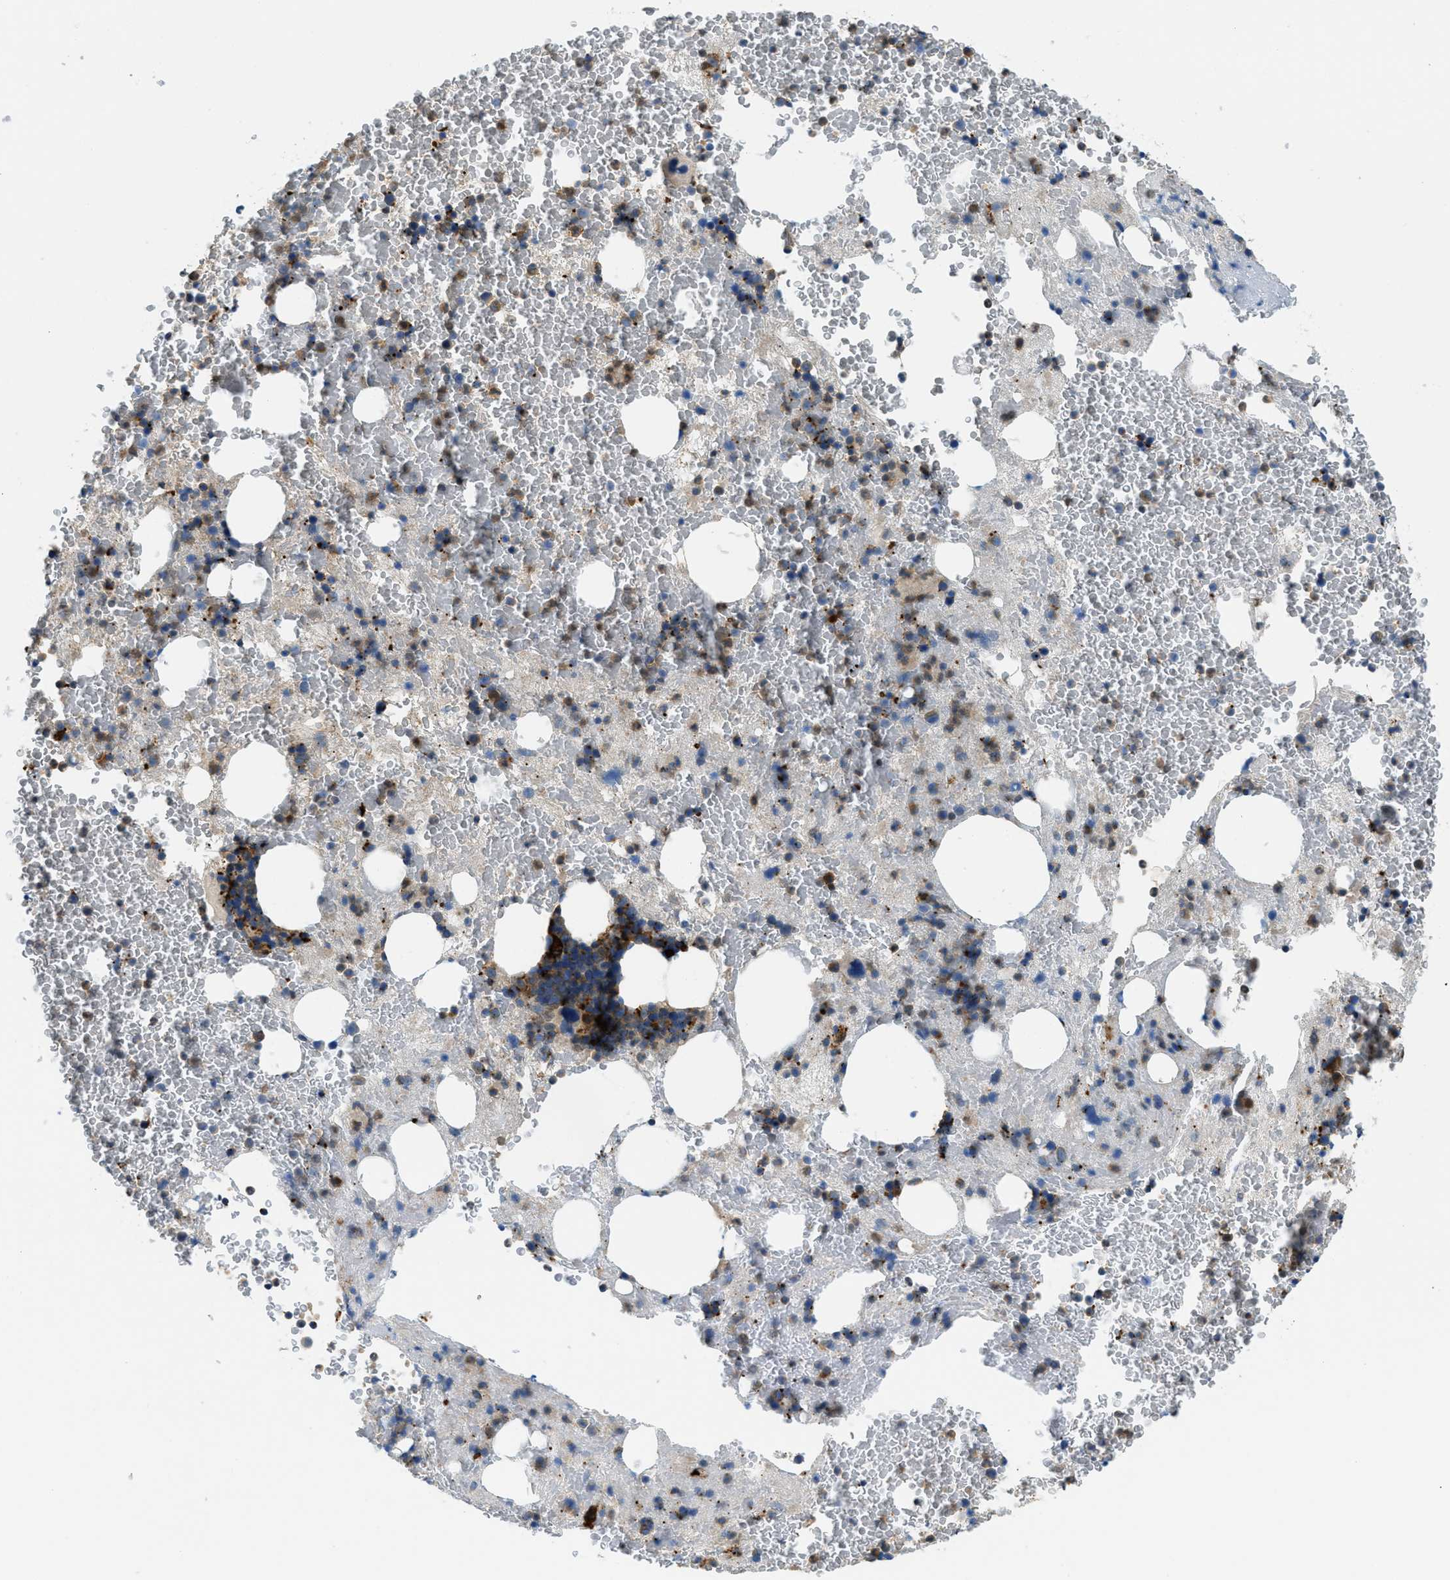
{"staining": {"intensity": "moderate", "quantity": "25%-75%", "location": "cytoplasmic/membranous"}, "tissue": "bone marrow", "cell_type": "Hematopoietic cells", "image_type": "normal", "snomed": [{"axis": "morphology", "description": "Normal tissue, NOS"}, {"axis": "morphology", "description": "Inflammation, NOS"}, {"axis": "topography", "description": "Bone marrow"}], "caption": "The photomicrograph exhibits immunohistochemical staining of unremarkable bone marrow. There is moderate cytoplasmic/membranous positivity is identified in about 25%-75% of hematopoietic cells. The staining was performed using DAB (3,3'-diaminobenzidine) to visualize the protein expression in brown, while the nuclei were stained in blue with hematoxylin (Magnification: 20x).", "gene": "RFFL", "patient": {"sex": "male", "age": 63}}